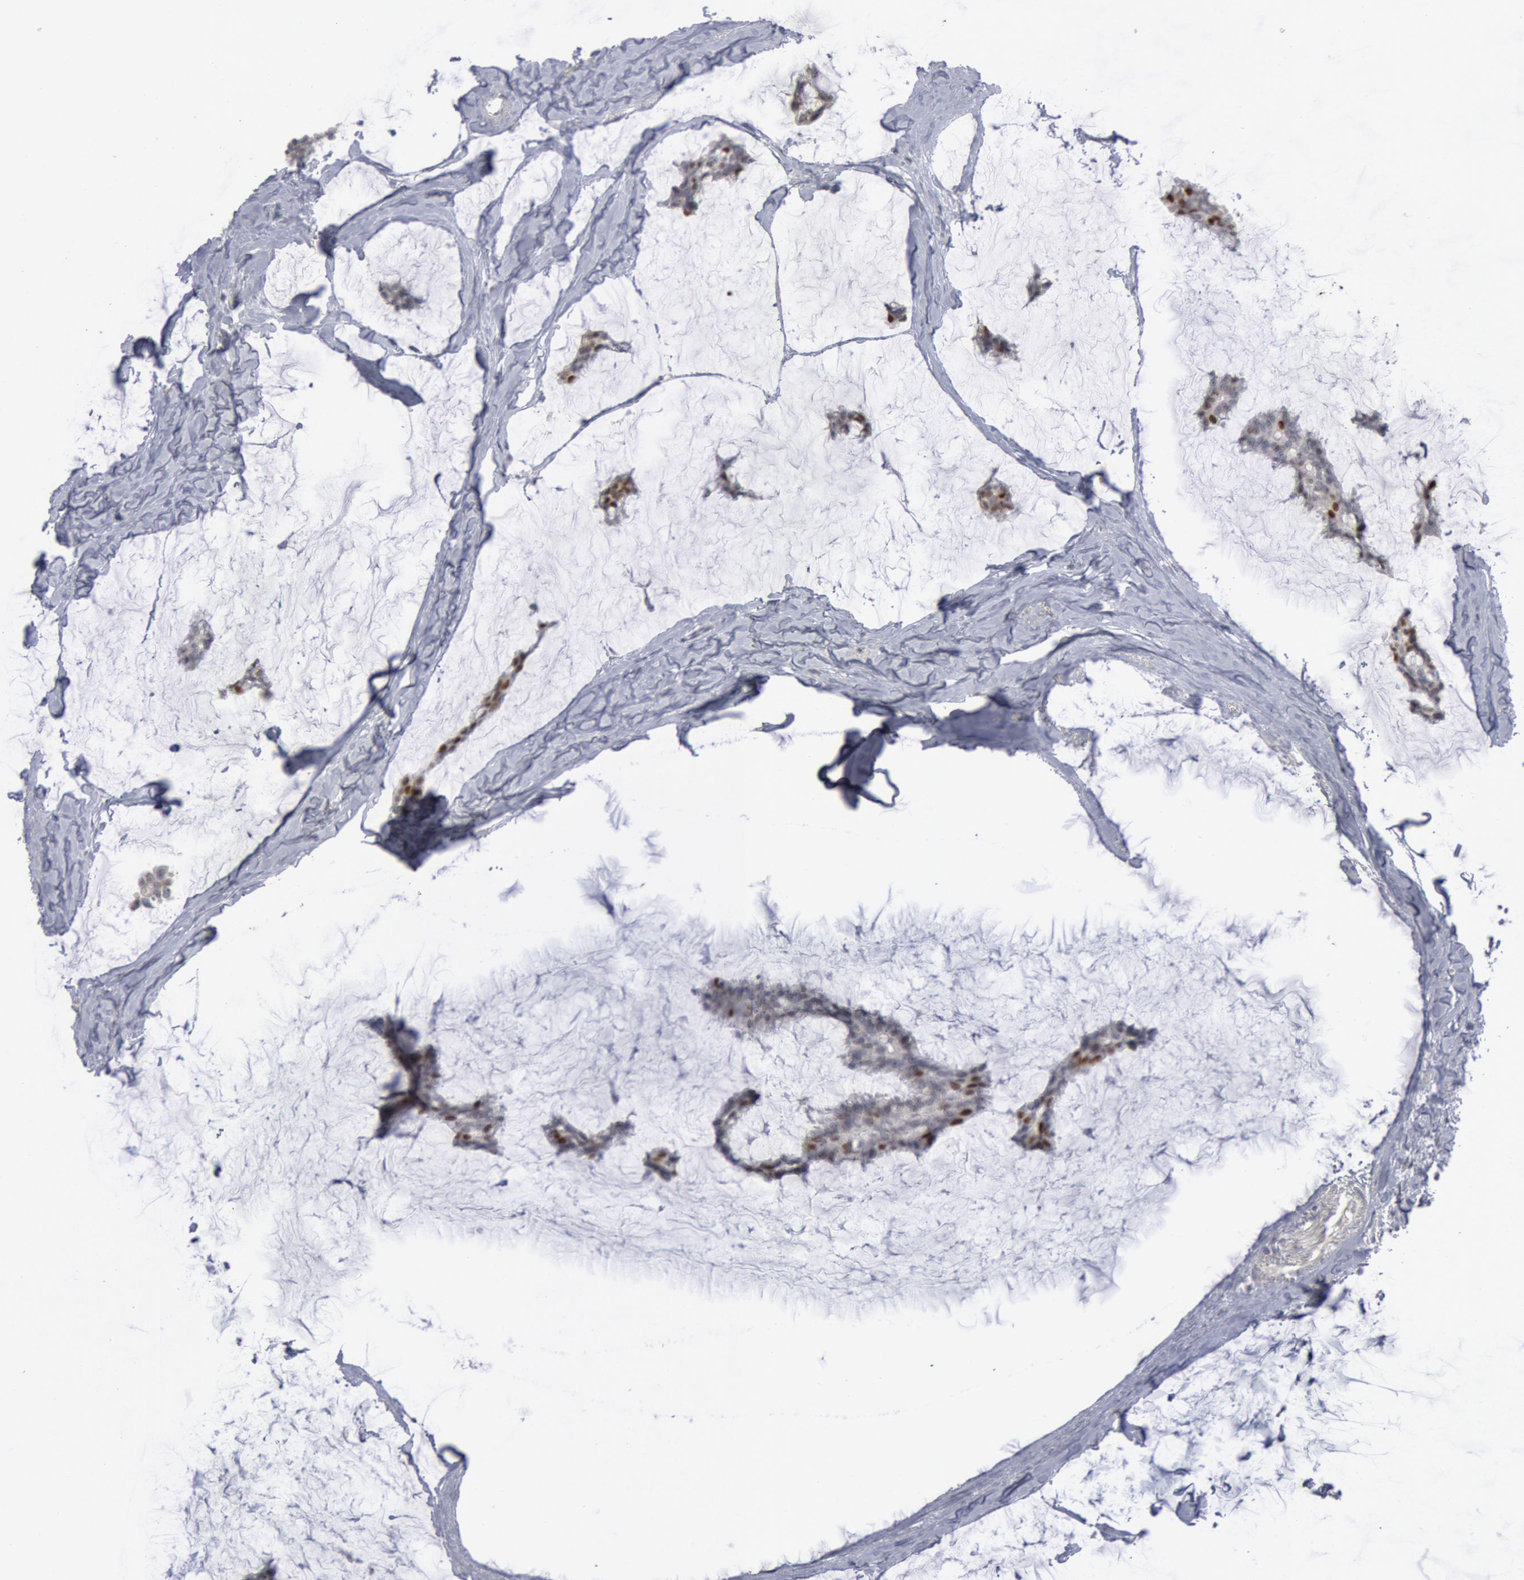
{"staining": {"intensity": "weak", "quantity": "25%-75%", "location": "nuclear"}, "tissue": "breast cancer", "cell_type": "Tumor cells", "image_type": "cancer", "snomed": [{"axis": "morphology", "description": "Duct carcinoma"}, {"axis": "topography", "description": "Breast"}], "caption": "A micrograph showing weak nuclear positivity in approximately 25%-75% of tumor cells in infiltrating ductal carcinoma (breast), as visualized by brown immunohistochemical staining.", "gene": "WDHD1", "patient": {"sex": "female", "age": 93}}